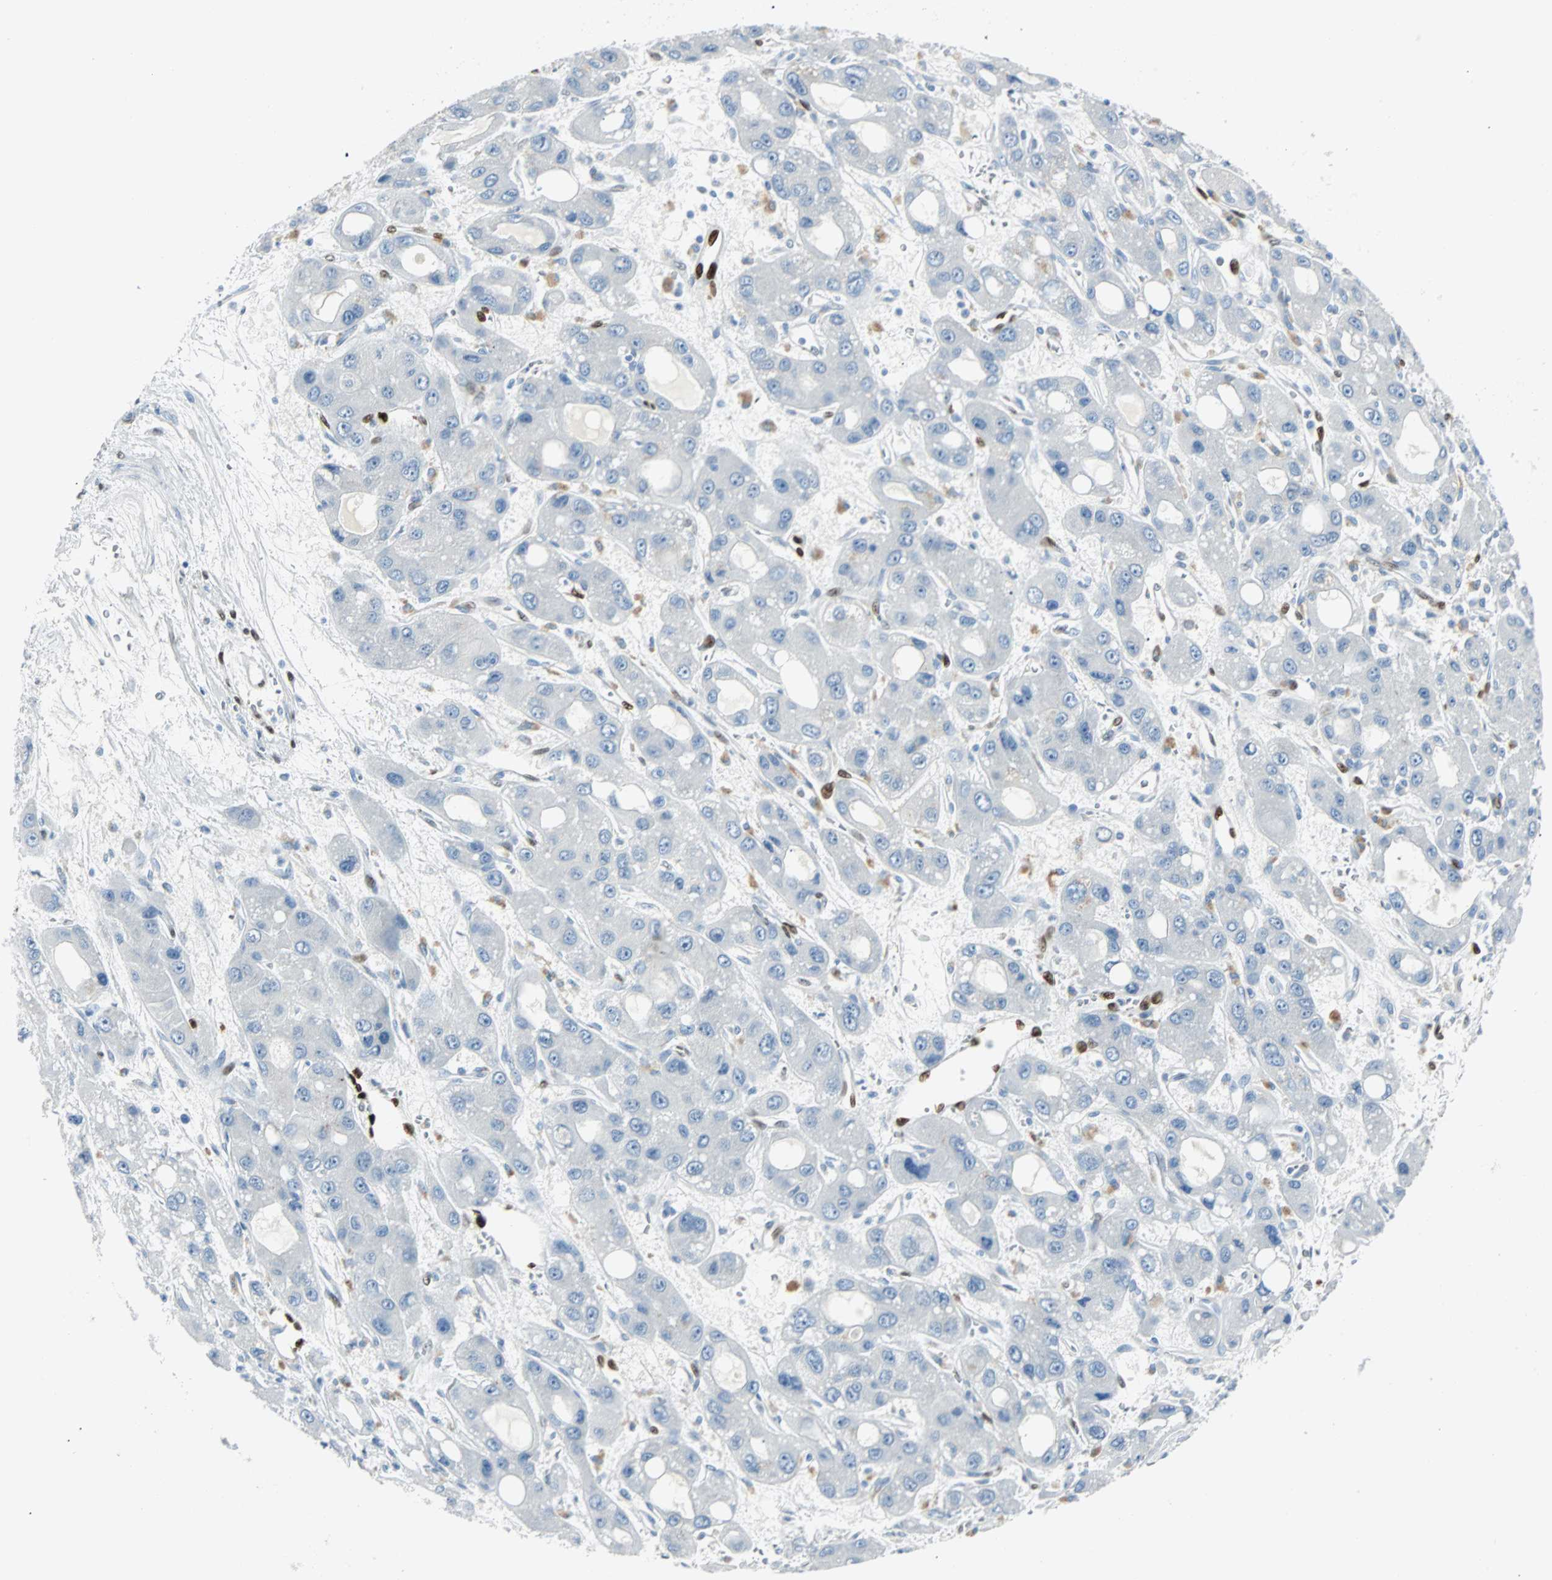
{"staining": {"intensity": "negative", "quantity": "none", "location": "none"}, "tissue": "liver cancer", "cell_type": "Tumor cells", "image_type": "cancer", "snomed": [{"axis": "morphology", "description": "Carcinoma, Hepatocellular, NOS"}, {"axis": "topography", "description": "Liver"}], "caption": "The micrograph demonstrates no significant positivity in tumor cells of hepatocellular carcinoma (liver). (DAB immunohistochemistry (IHC), high magnification).", "gene": "IL33", "patient": {"sex": "male", "age": 55}}